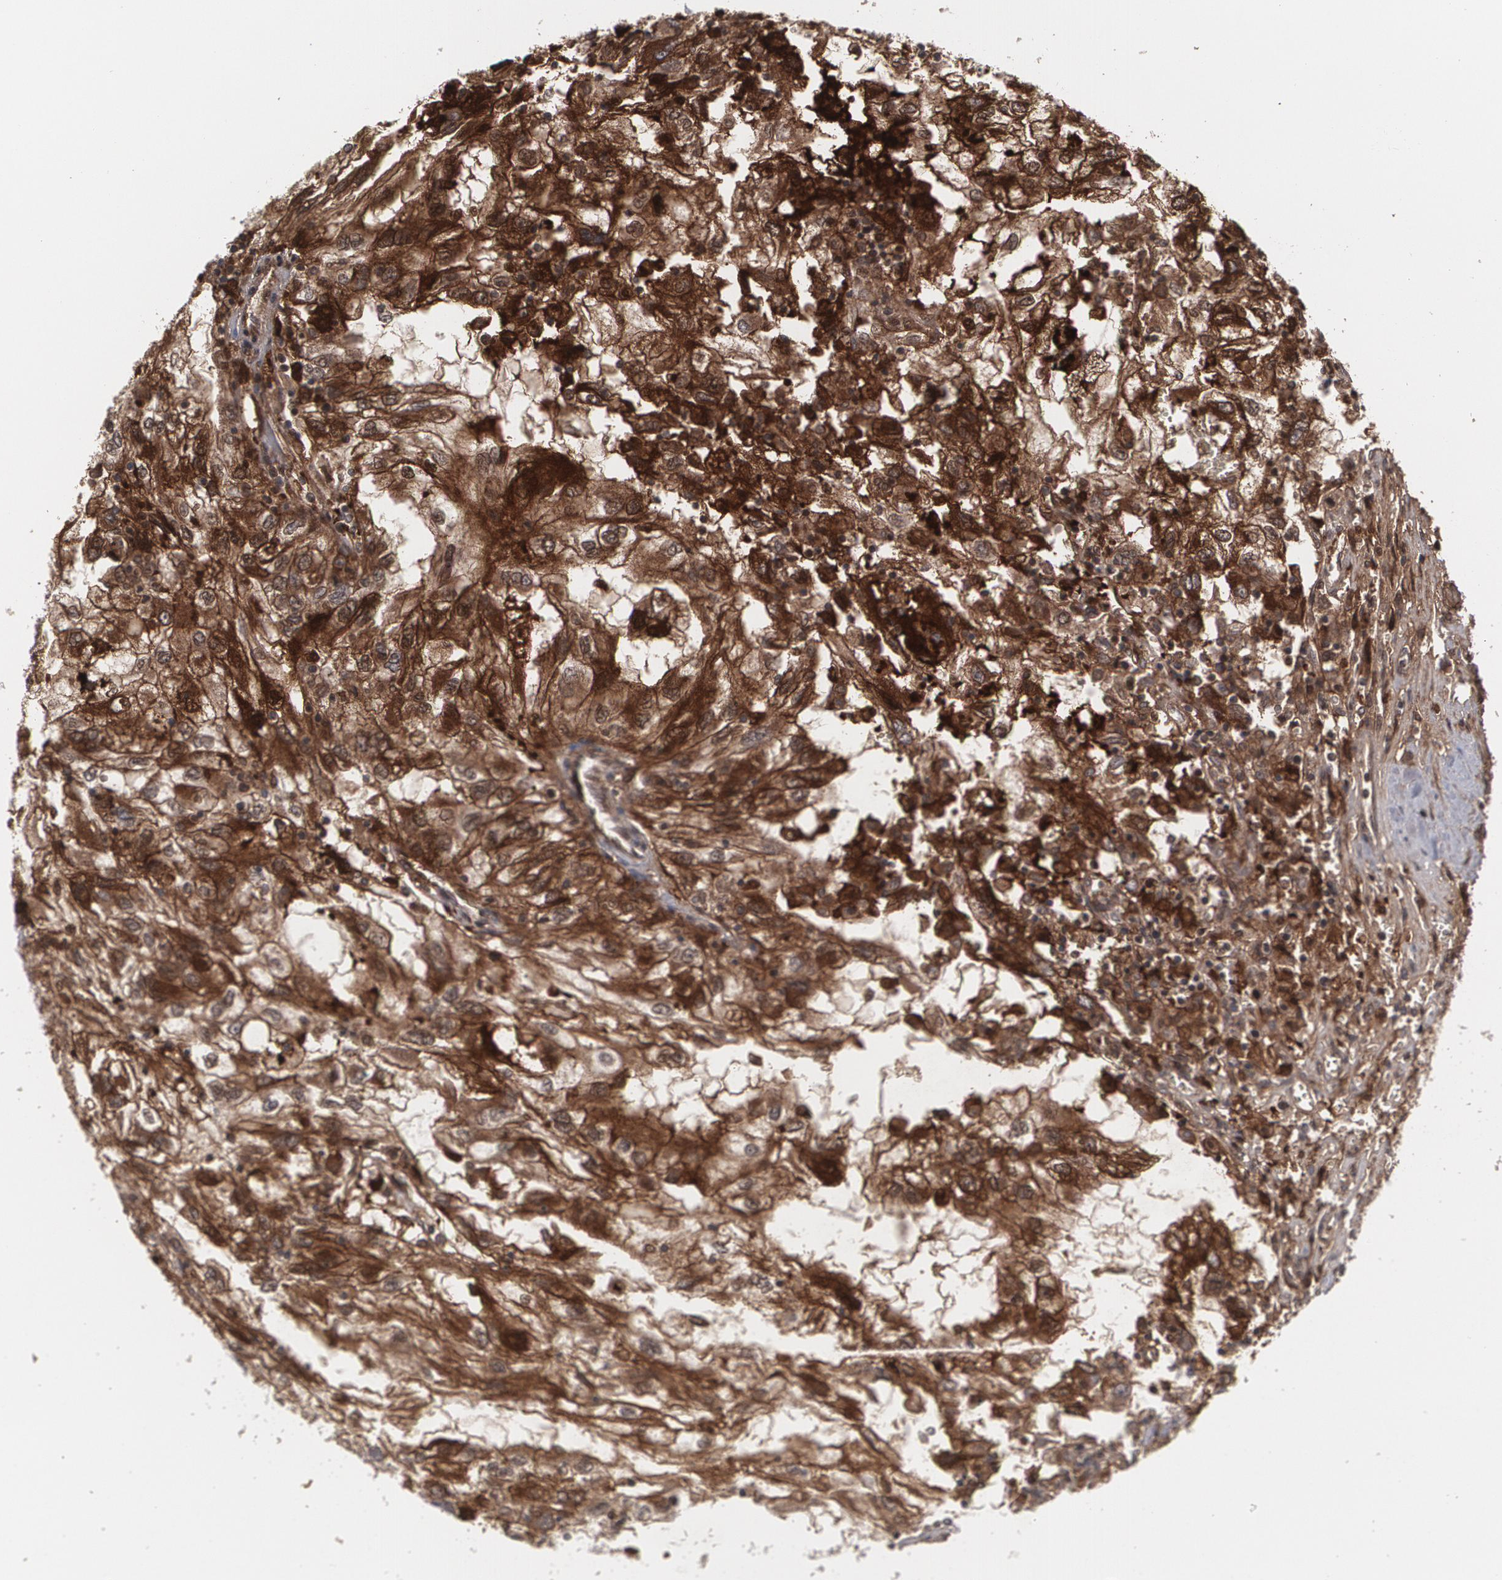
{"staining": {"intensity": "moderate", "quantity": "25%-75%", "location": "cytoplasmic/membranous"}, "tissue": "renal cancer", "cell_type": "Tumor cells", "image_type": "cancer", "snomed": [{"axis": "morphology", "description": "Normal tissue, NOS"}, {"axis": "morphology", "description": "Adenocarcinoma, NOS"}, {"axis": "topography", "description": "Kidney"}], "caption": "The micrograph exhibits a brown stain indicating the presence of a protein in the cytoplasmic/membranous of tumor cells in renal adenocarcinoma. Nuclei are stained in blue.", "gene": "LRG1", "patient": {"sex": "male", "age": 71}}